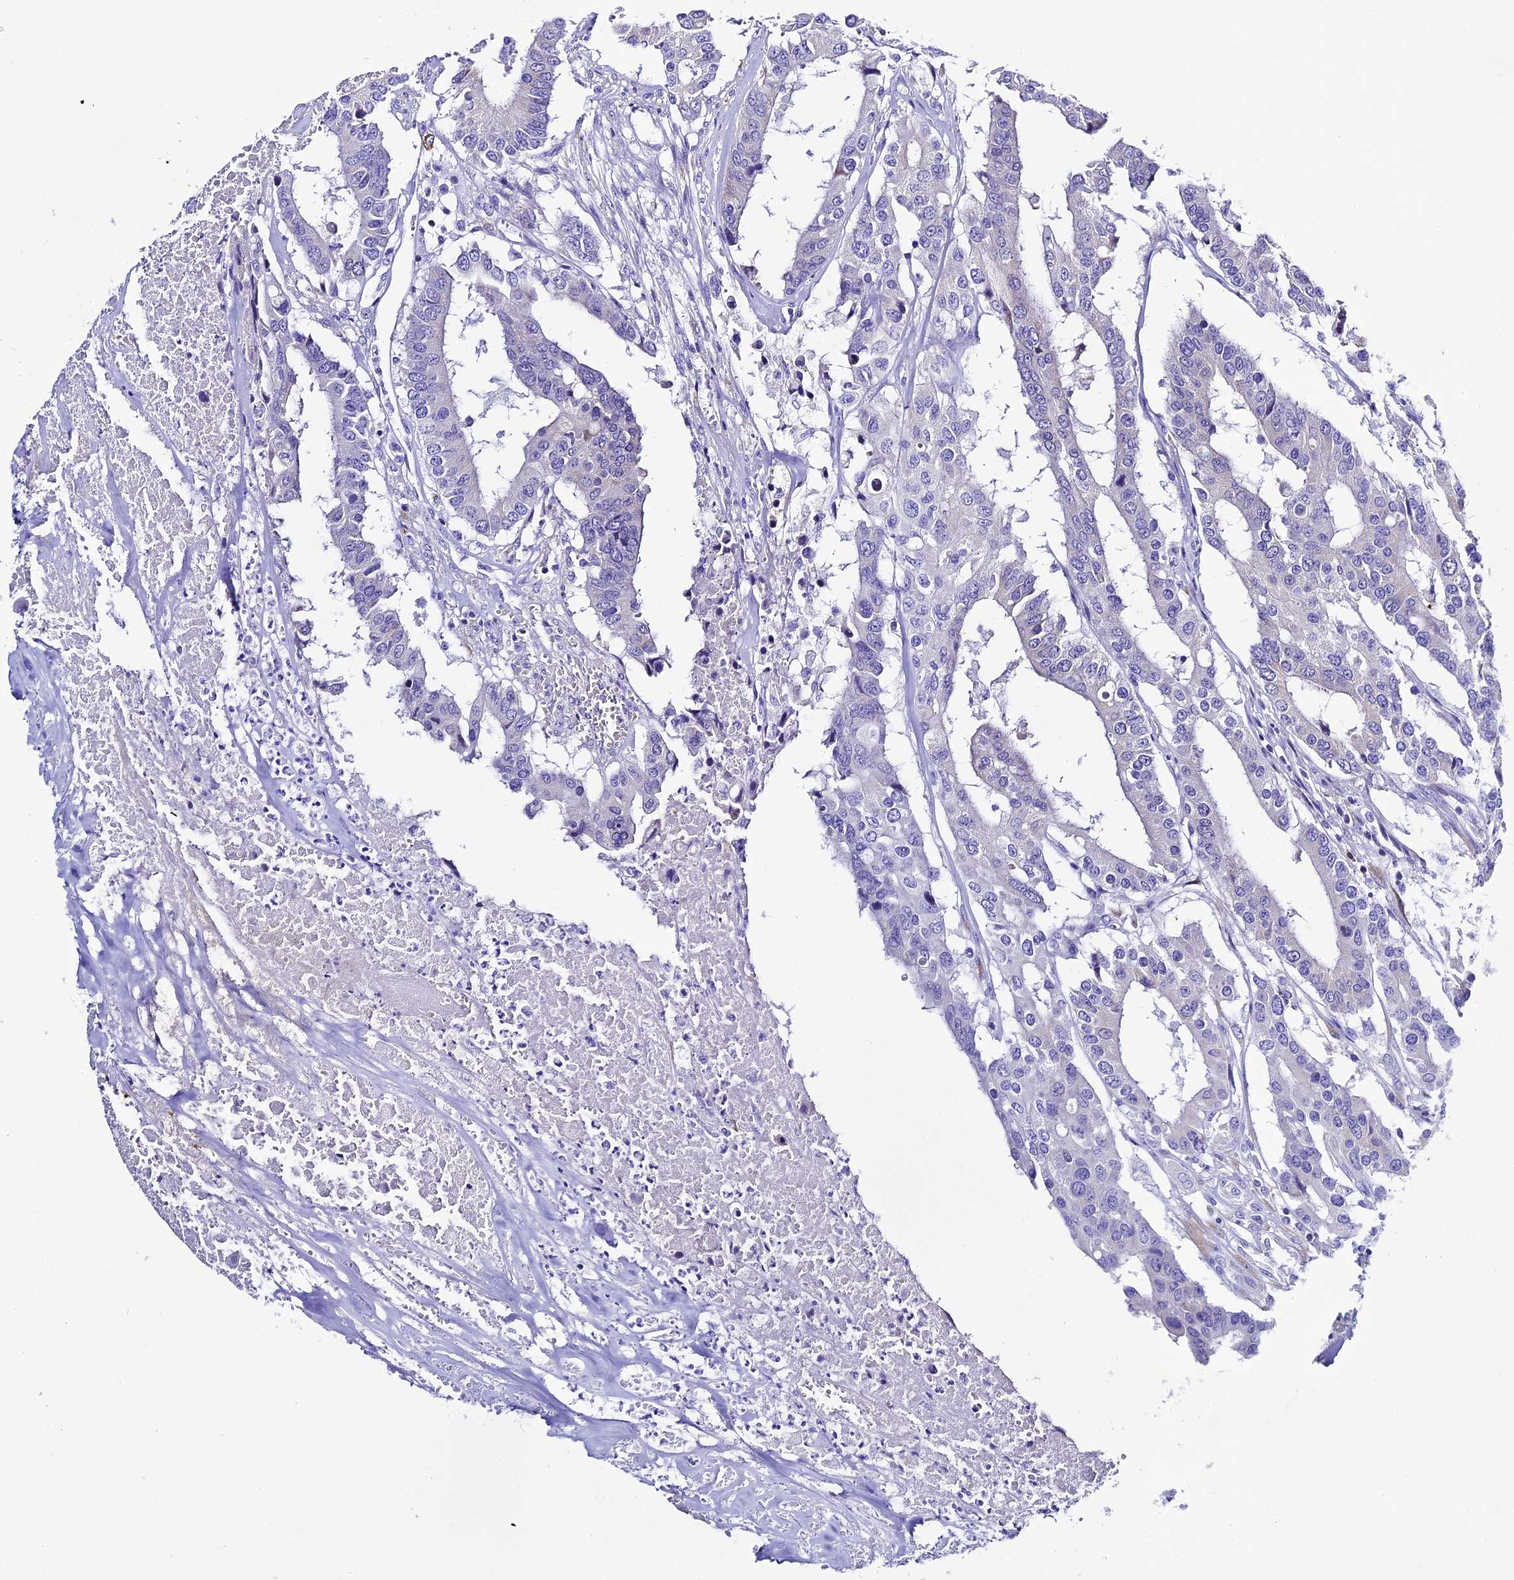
{"staining": {"intensity": "negative", "quantity": "none", "location": "none"}, "tissue": "colorectal cancer", "cell_type": "Tumor cells", "image_type": "cancer", "snomed": [{"axis": "morphology", "description": "Adenocarcinoma, NOS"}, {"axis": "topography", "description": "Colon"}], "caption": "IHC histopathology image of colorectal cancer stained for a protein (brown), which demonstrates no staining in tumor cells.", "gene": "FKBP11", "patient": {"sex": "male", "age": 77}}